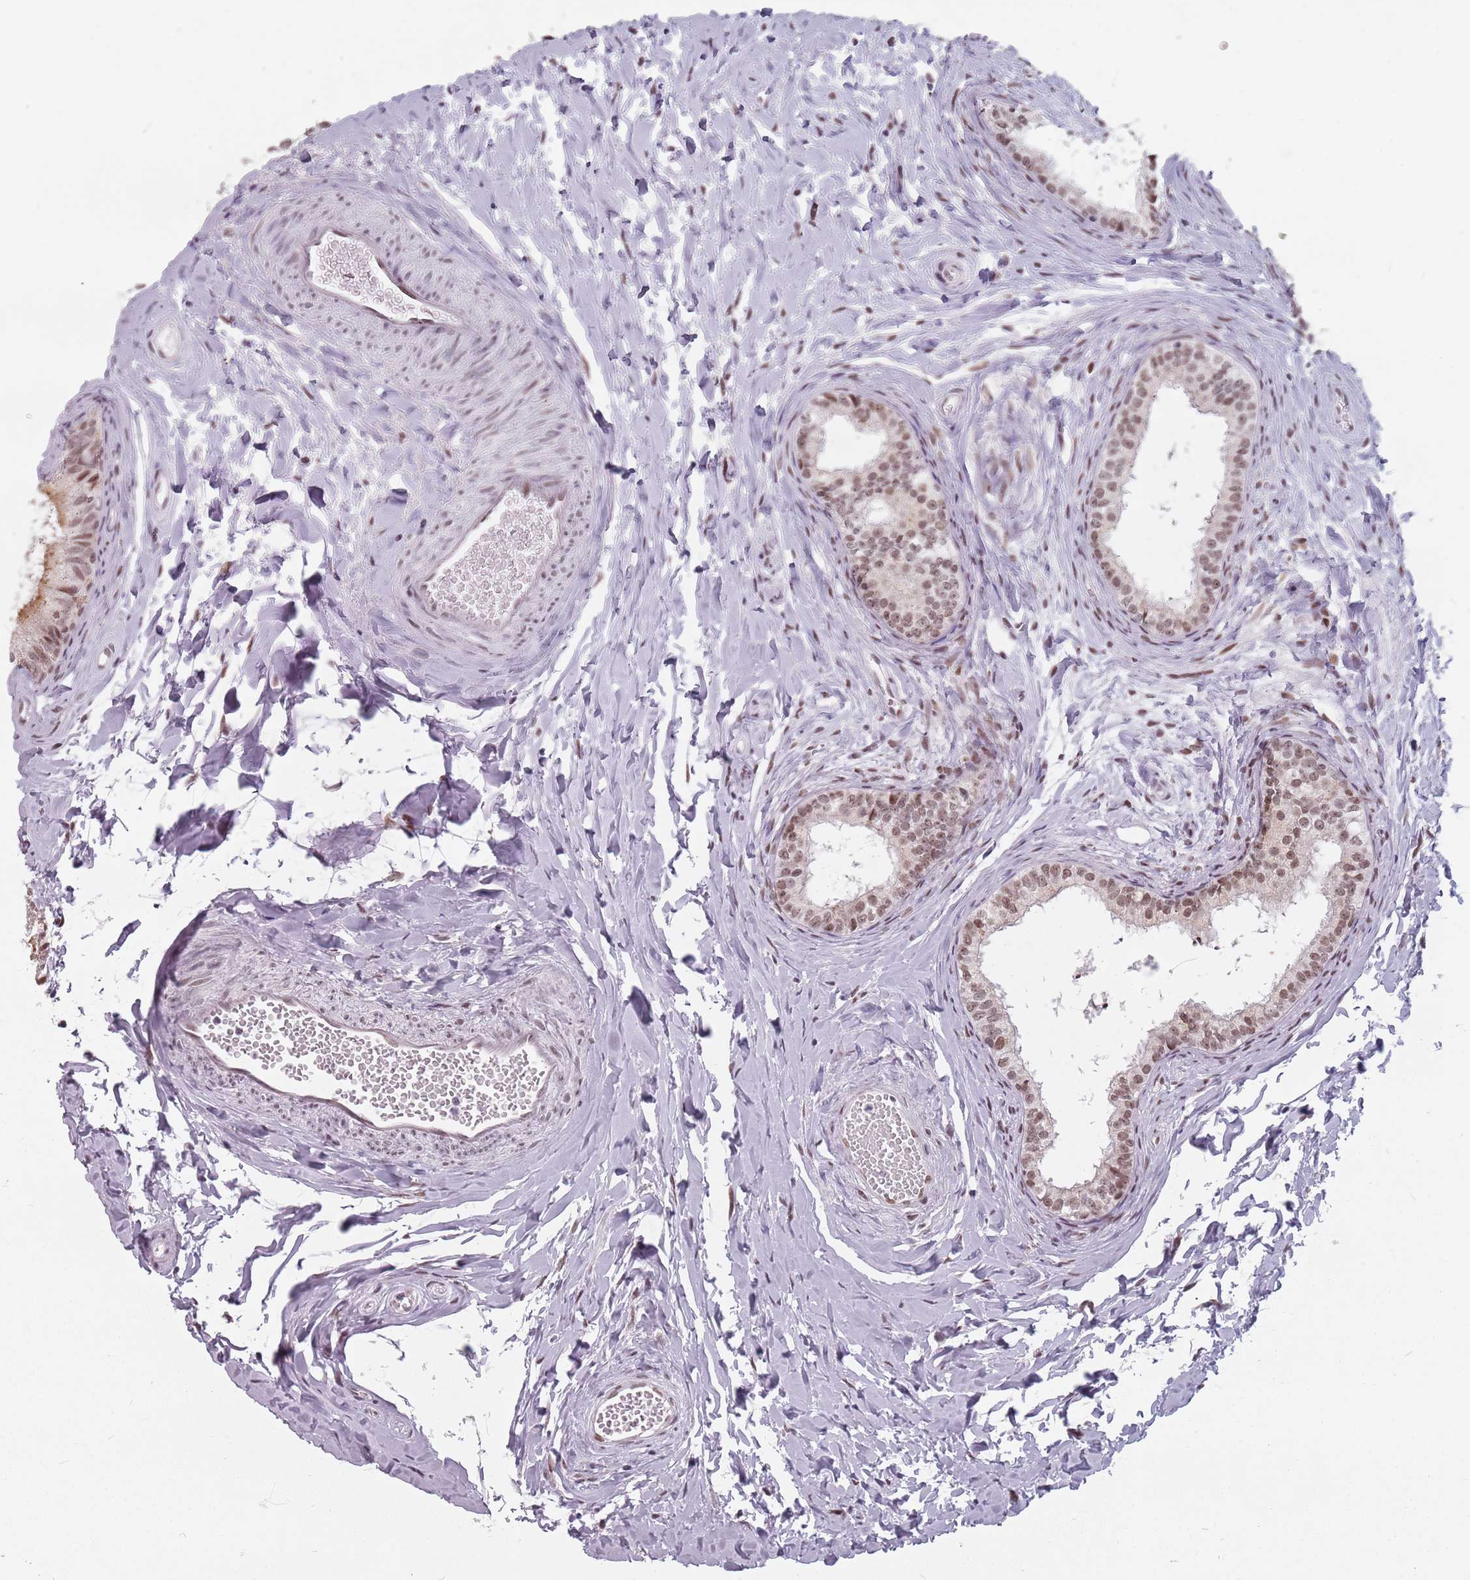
{"staining": {"intensity": "moderate", "quantity": ">75%", "location": "cytoplasmic/membranous,nuclear"}, "tissue": "epididymis", "cell_type": "Glandular cells", "image_type": "normal", "snomed": [{"axis": "morphology", "description": "Normal tissue, NOS"}, {"axis": "topography", "description": "Epididymis"}], "caption": "Brown immunohistochemical staining in benign epididymis shows moderate cytoplasmic/membranous,nuclear expression in approximately >75% of glandular cells.", "gene": "PTCHD1", "patient": {"sex": "male", "age": 34}}